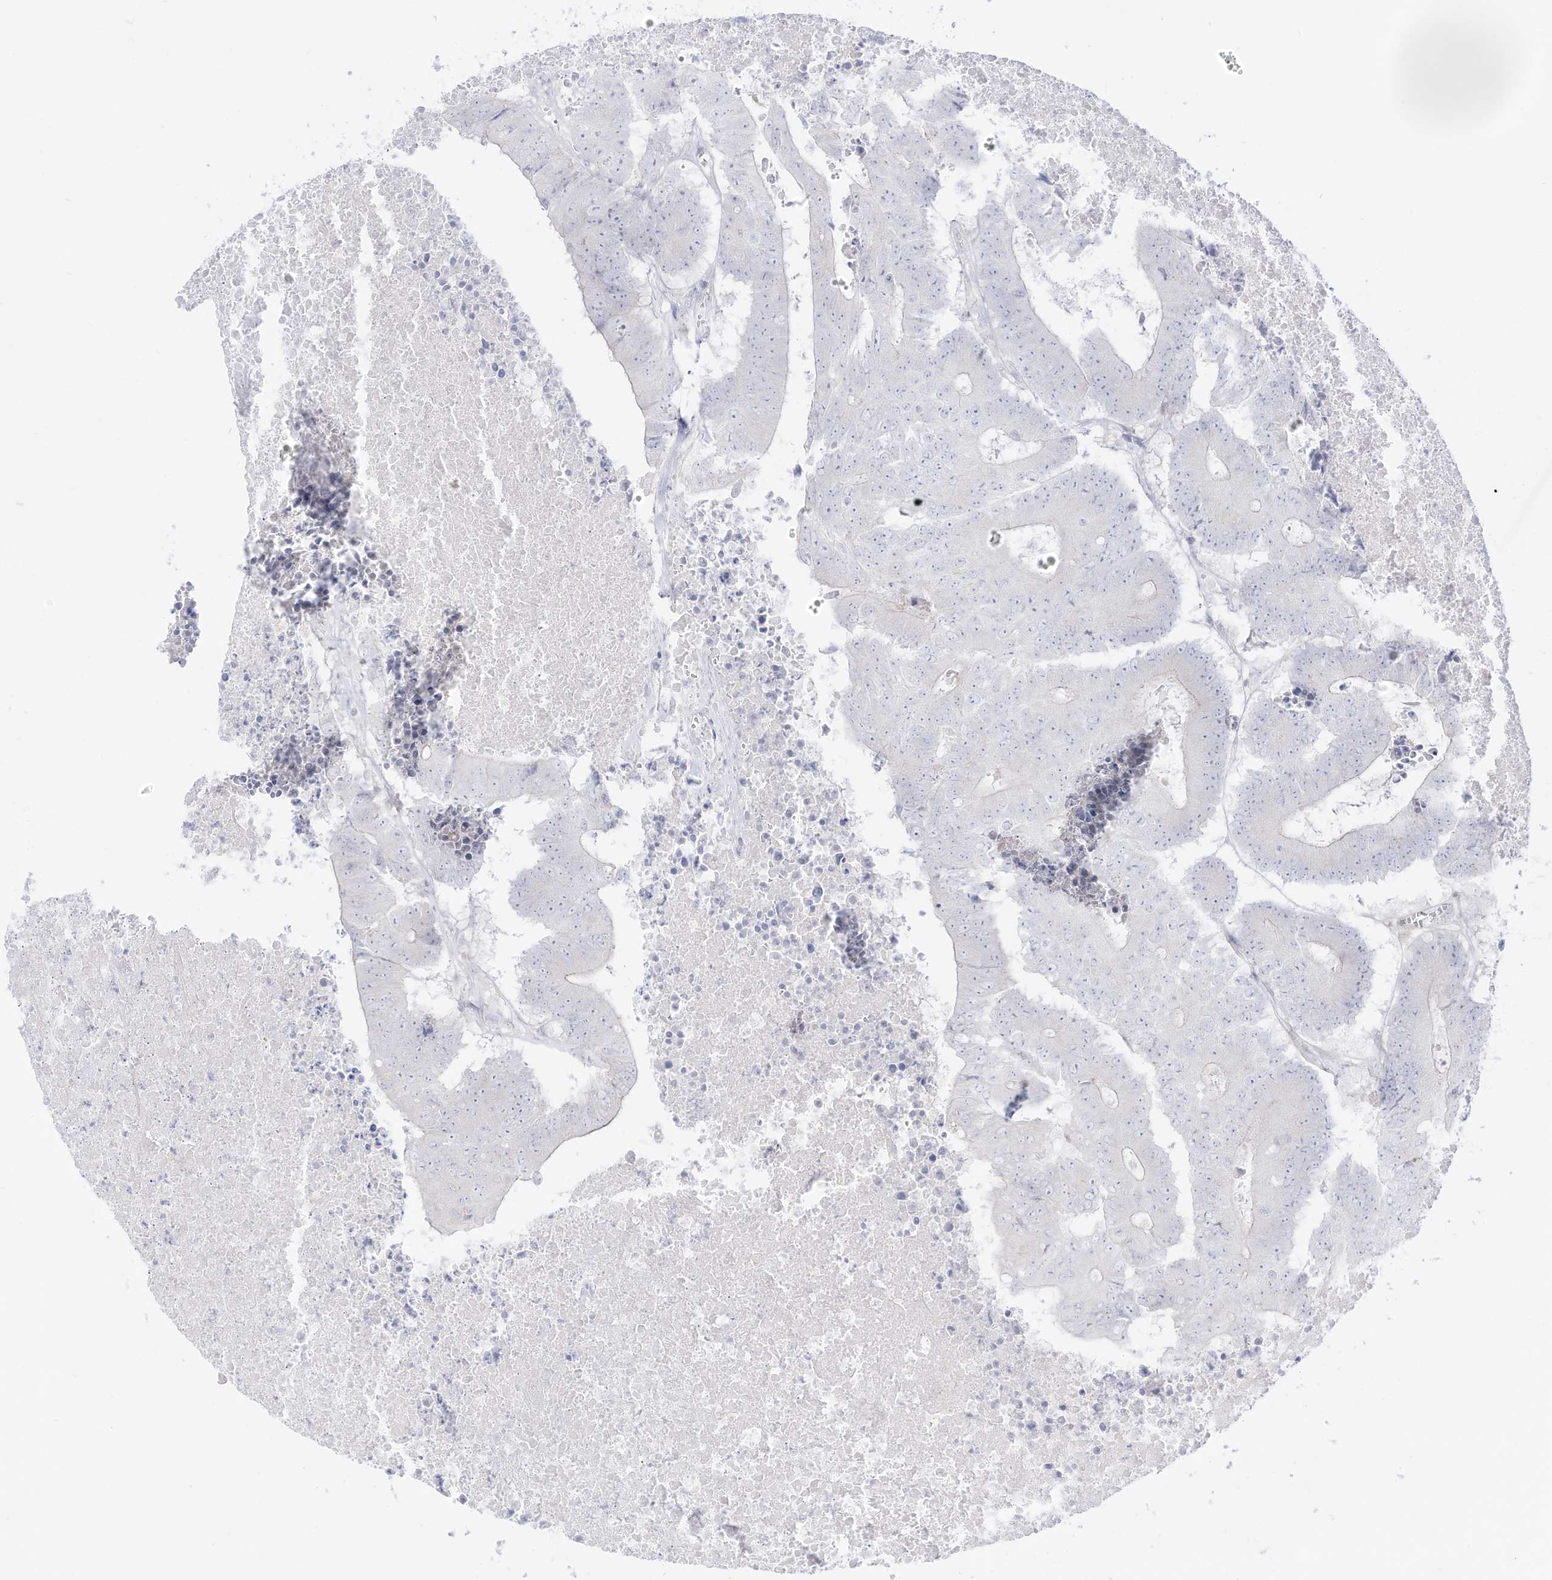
{"staining": {"intensity": "negative", "quantity": "none", "location": "none"}, "tissue": "colorectal cancer", "cell_type": "Tumor cells", "image_type": "cancer", "snomed": [{"axis": "morphology", "description": "Adenocarcinoma, NOS"}, {"axis": "topography", "description": "Colon"}], "caption": "DAB (3,3'-diaminobenzidine) immunohistochemical staining of colorectal cancer (adenocarcinoma) shows no significant staining in tumor cells.", "gene": "DMKN", "patient": {"sex": "male", "age": 87}}